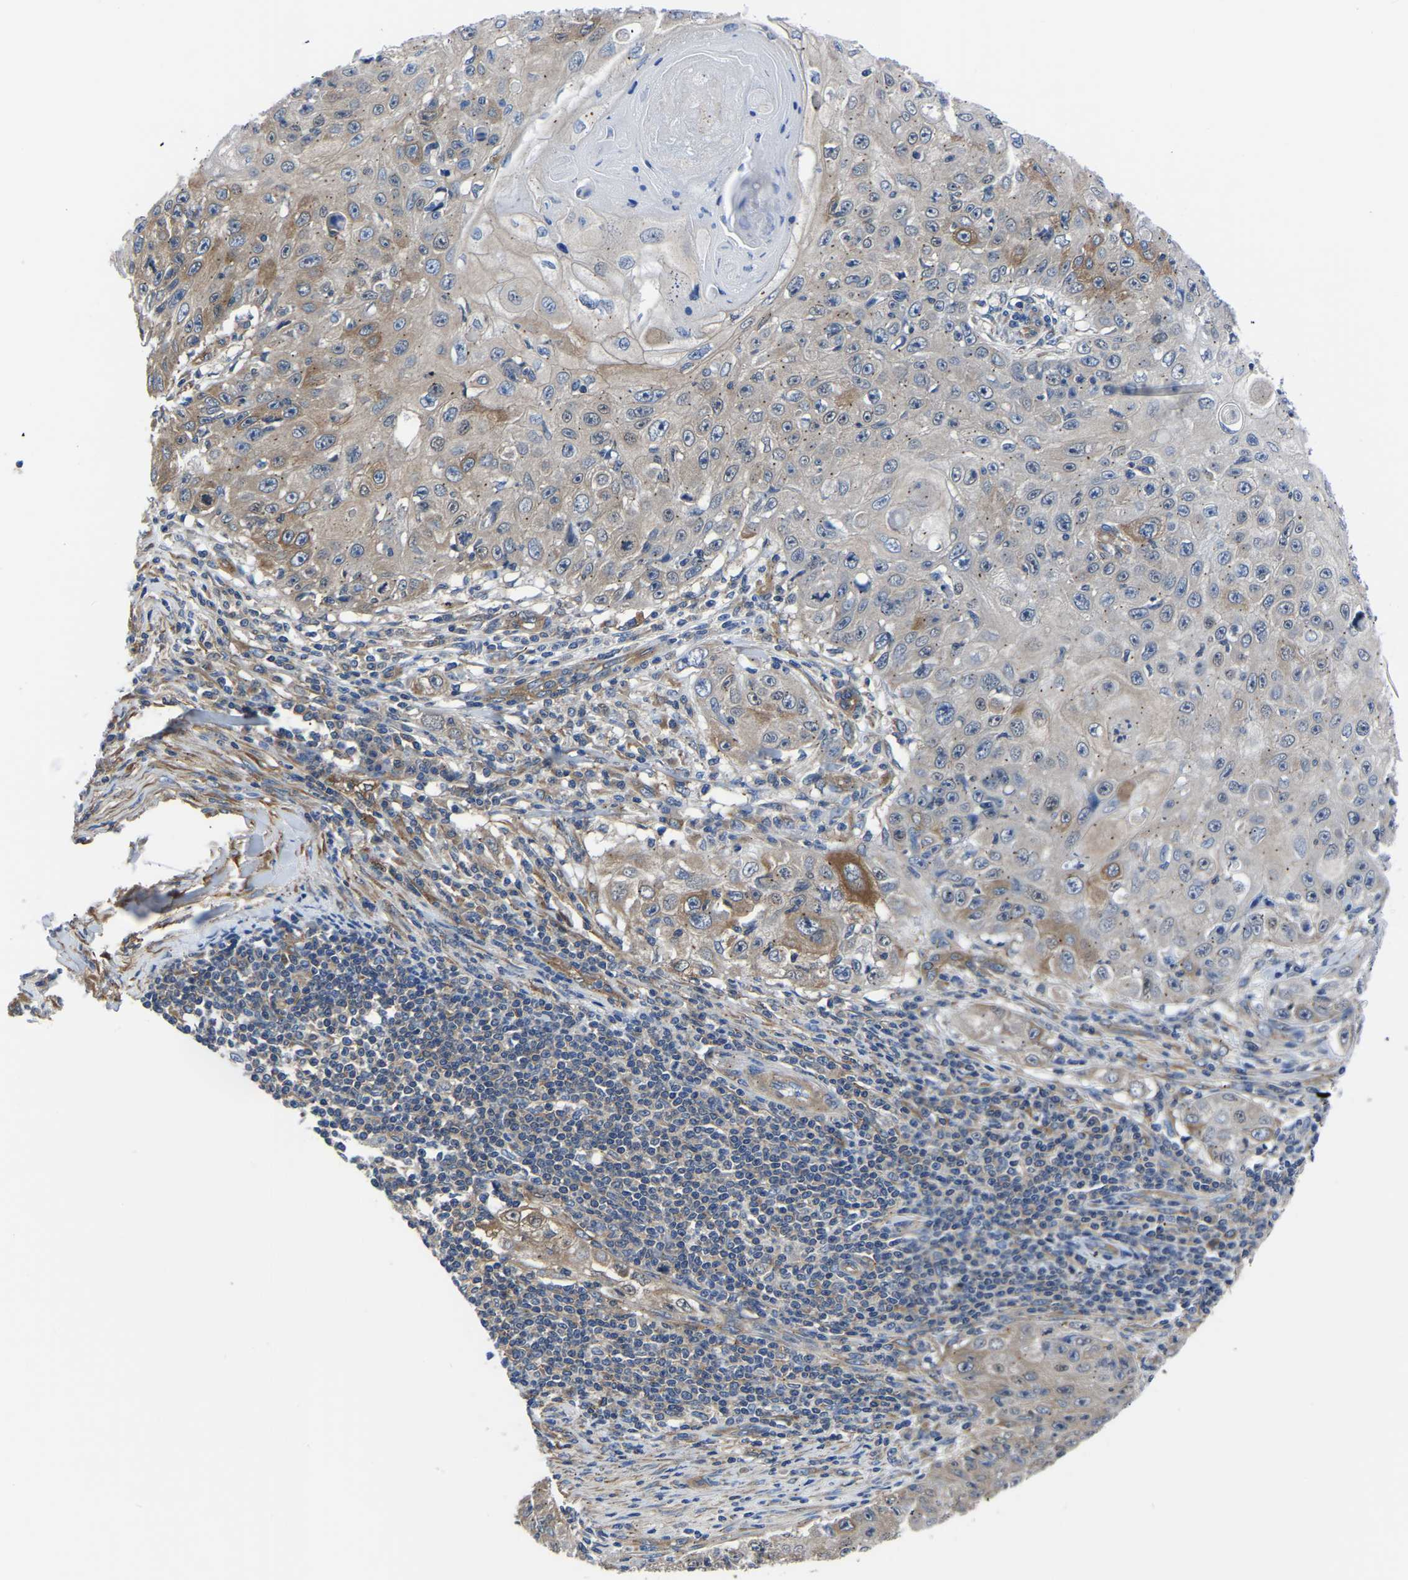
{"staining": {"intensity": "moderate", "quantity": "<25%", "location": "cytoplasmic/membranous"}, "tissue": "skin cancer", "cell_type": "Tumor cells", "image_type": "cancer", "snomed": [{"axis": "morphology", "description": "Squamous cell carcinoma, NOS"}, {"axis": "topography", "description": "Skin"}], "caption": "DAB immunohistochemical staining of human skin squamous cell carcinoma exhibits moderate cytoplasmic/membranous protein positivity in about <25% of tumor cells.", "gene": "TFG", "patient": {"sex": "male", "age": 86}}